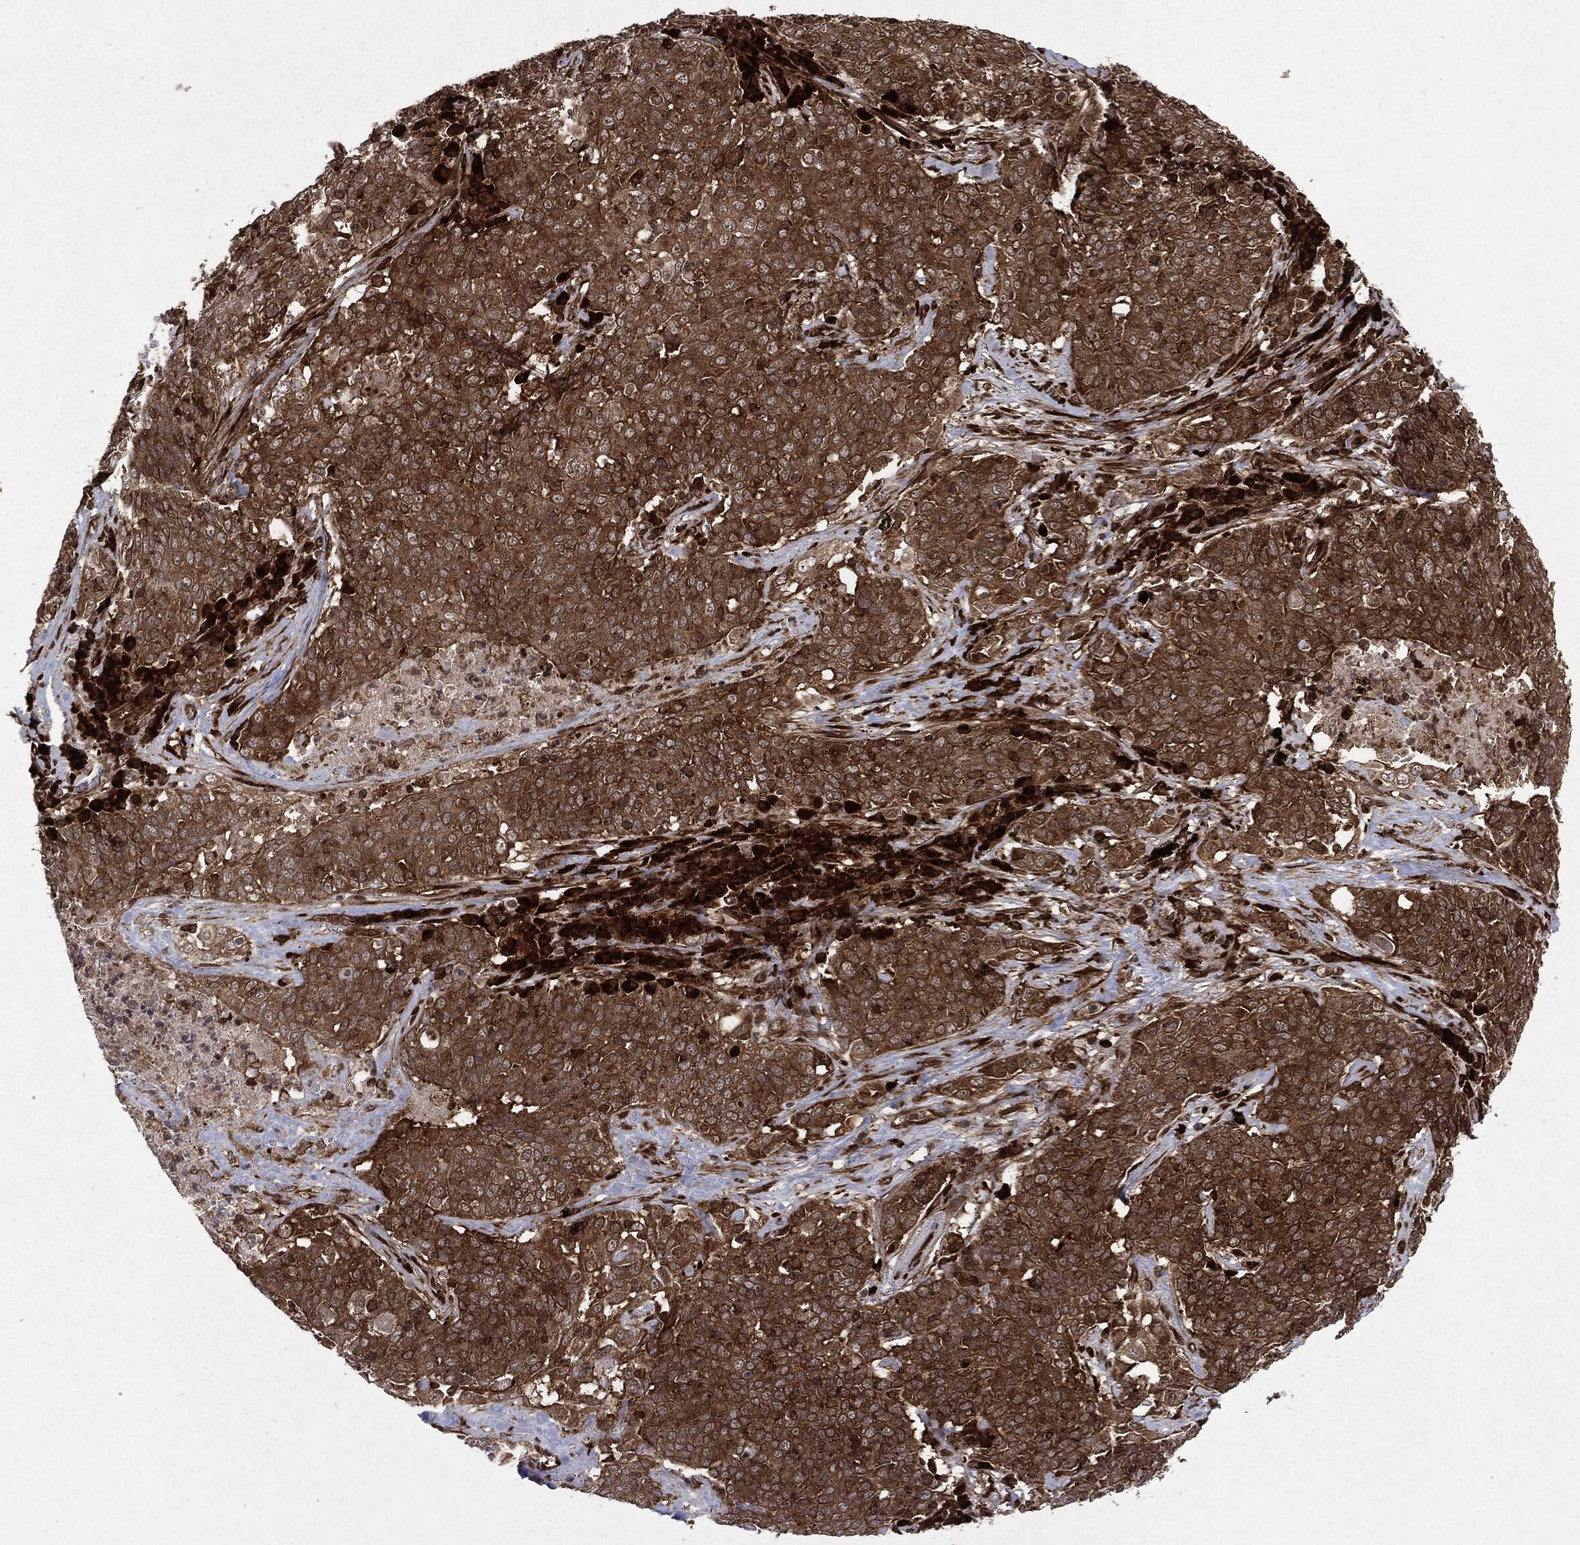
{"staining": {"intensity": "moderate", "quantity": ">75%", "location": "cytoplasmic/membranous"}, "tissue": "lung cancer", "cell_type": "Tumor cells", "image_type": "cancer", "snomed": [{"axis": "morphology", "description": "Squamous cell carcinoma, NOS"}, {"axis": "topography", "description": "Lung"}], "caption": "DAB (3,3'-diaminobenzidine) immunohistochemical staining of lung cancer shows moderate cytoplasmic/membranous protein staining in about >75% of tumor cells. Ihc stains the protein in brown and the nuclei are stained blue.", "gene": "OTUB1", "patient": {"sex": "male", "age": 82}}